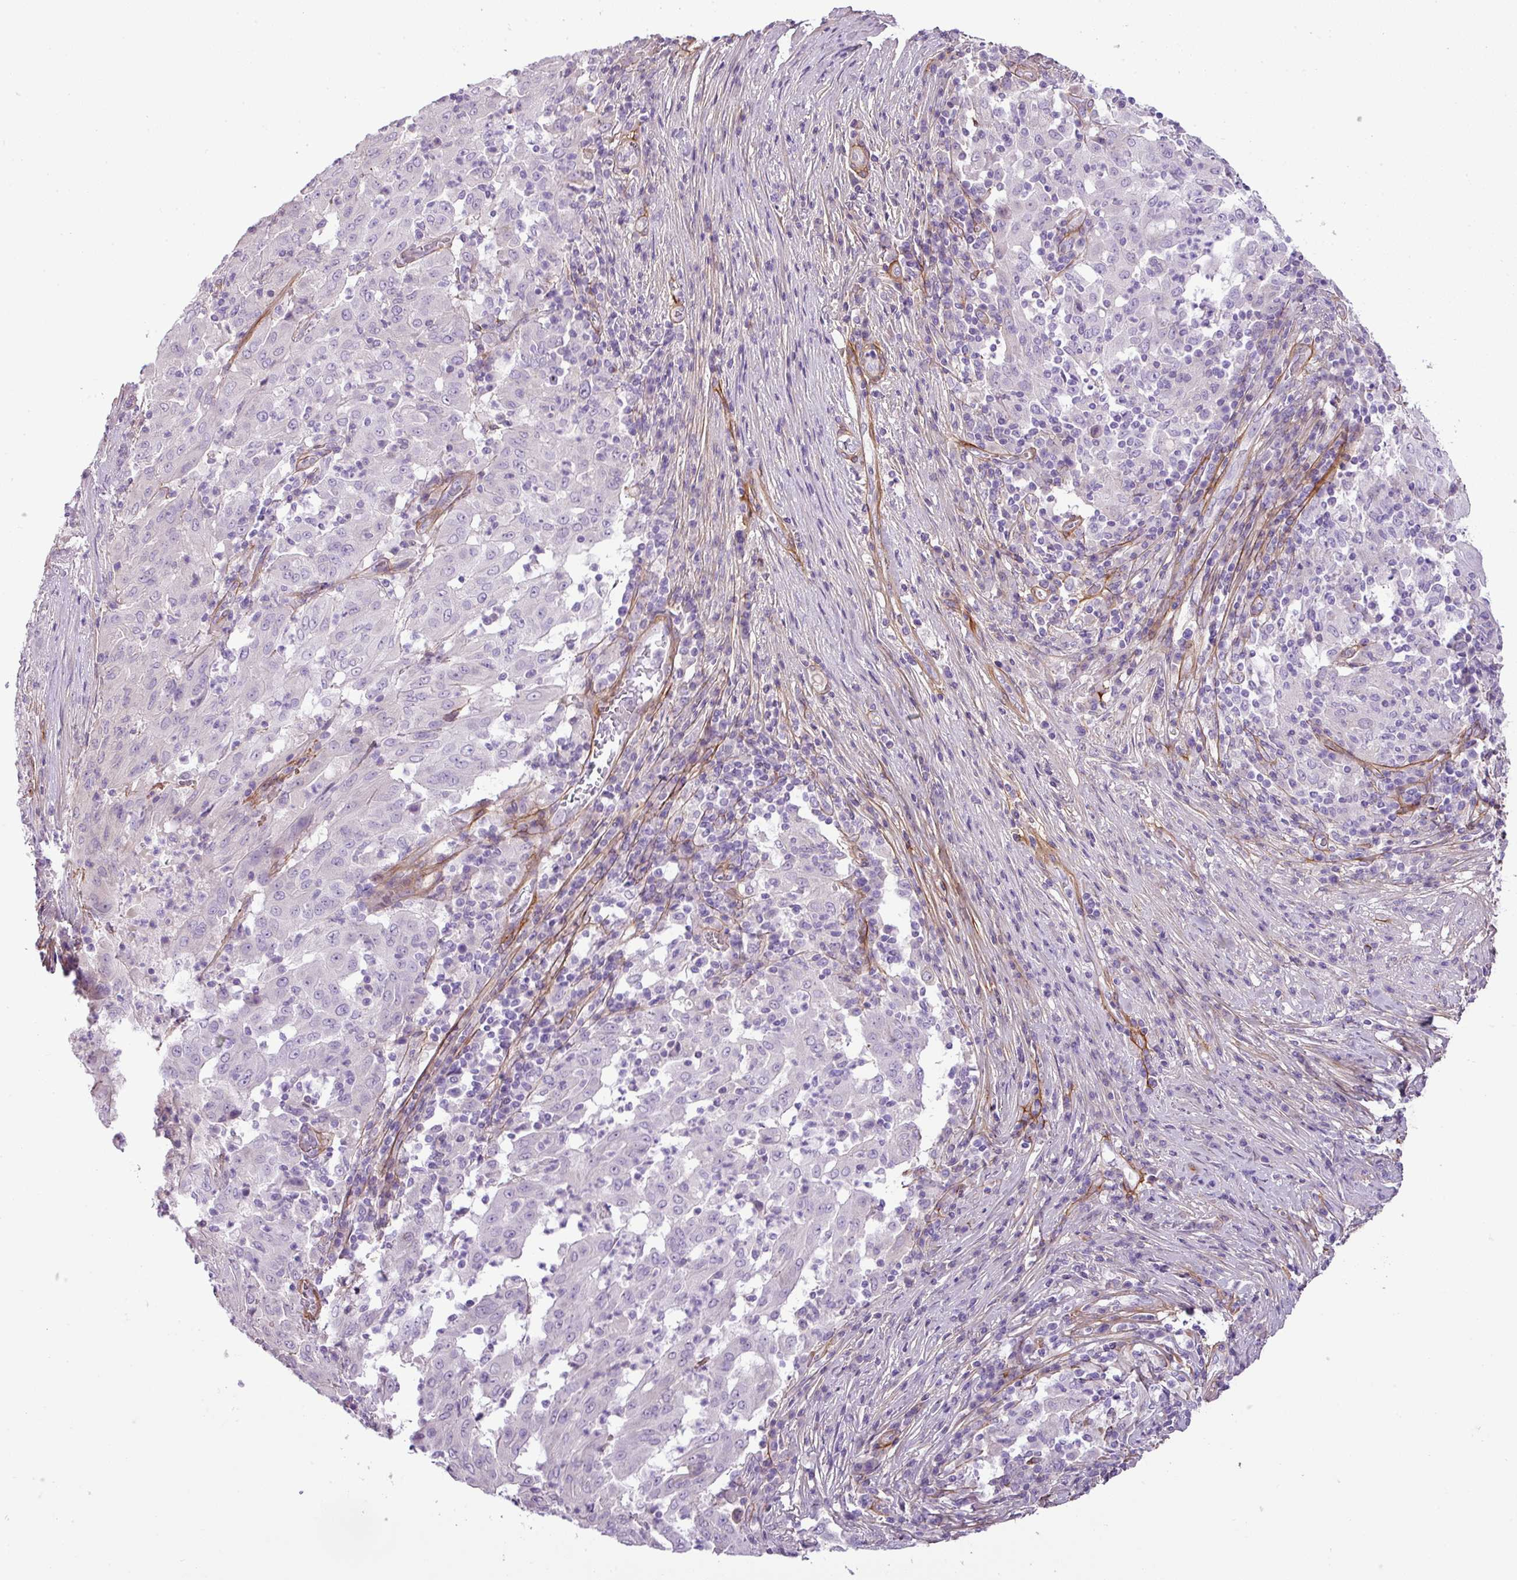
{"staining": {"intensity": "negative", "quantity": "none", "location": "none"}, "tissue": "pancreatic cancer", "cell_type": "Tumor cells", "image_type": "cancer", "snomed": [{"axis": "morphology", "description": "Adenocarcinoma, NOS"}, {"axis": "topography", "description": "Pancreas"}], "caption": "Tumor cells show no significant staining in pancreatic adenocarcinoma.", "gene": "PARD6G", "patient": {"sex": "male", "age": 63}}